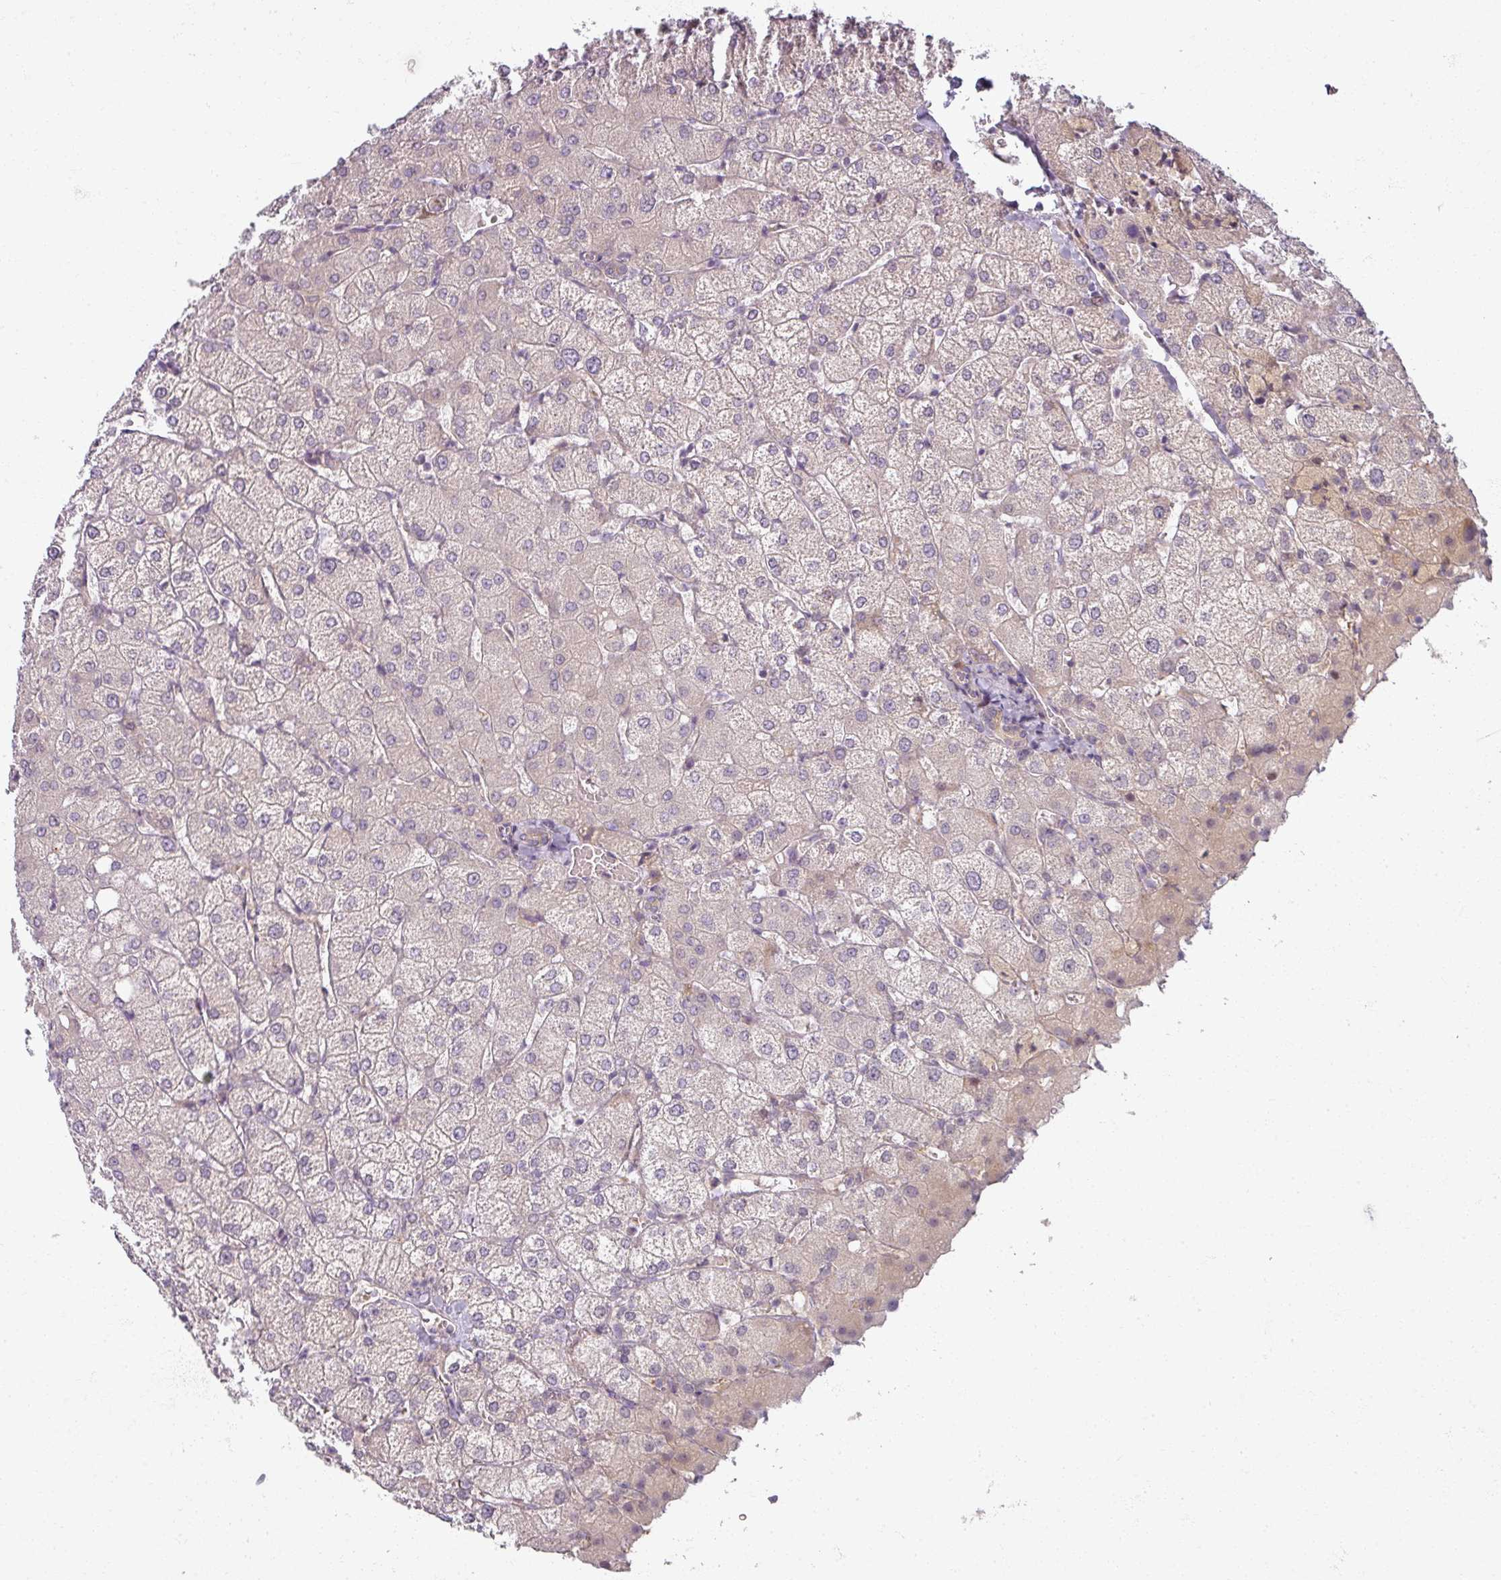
{"staining": {"intensity": "negative", "quantity": "none", "location": "none"}, "tissue": "liver", "cell_type": "Cholangiocytes", "image_type": "normal", "snomed": [{"axis": "morphology", "description": "Normal tissue, NOS"}, {"axis": "topography", "description": "Liver"}], "caption": "Histopathology image shows no significant protein positivity in cholangiocytes of unremarkable liver. (Stains: DAB (3,3'-diaminobenzidine) IHC with hematoxylin counter stain, Microscopy: brightfield microscopy at high magnification).", "gene": "MYMK", "patient": {"sex": "female", "age": 54}}